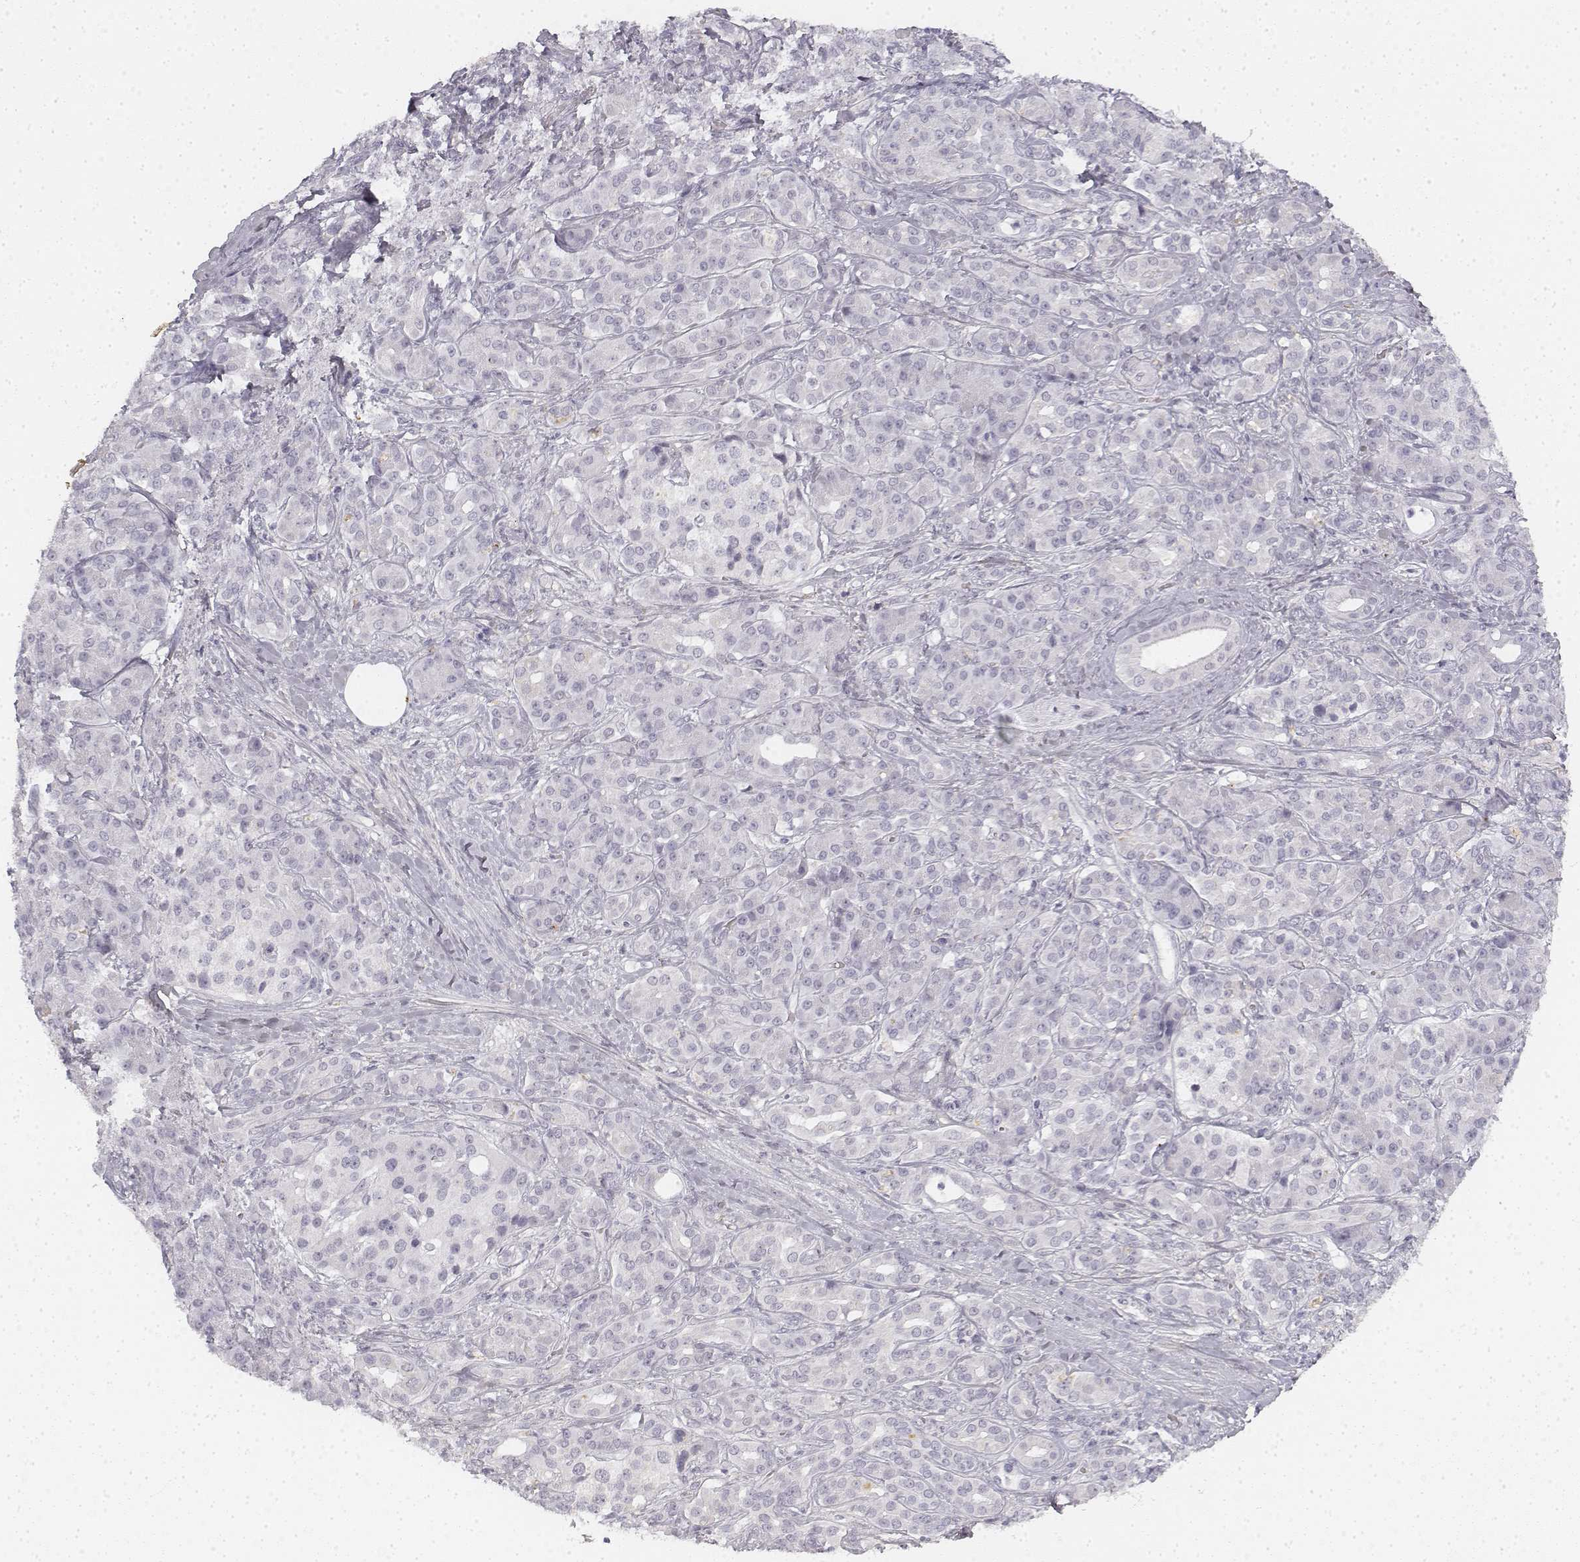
{"staining": {"intensity": "negative", "quantity": "none", "location": "none"}, "tissue": "pancreatic cancer", "cell_type": "Tumor cells", "image_type": "cancer", "snomed": [{"axis": "morphology", "description": "Normal tissue, NOS"}, {"axis": "morphology", "description": "Inflammation, NOS"}, {"axis": "morphology", "description": "Adenocarcinoma, NOS"}, {"axis": "topography", "description": "Pancreas"}], "caption": "There is no significant positivity in tumor cells of adenocarcinoma (pancreatic).", "gene": "KRT84", "patient": {"sex": "male", "age": 57}}